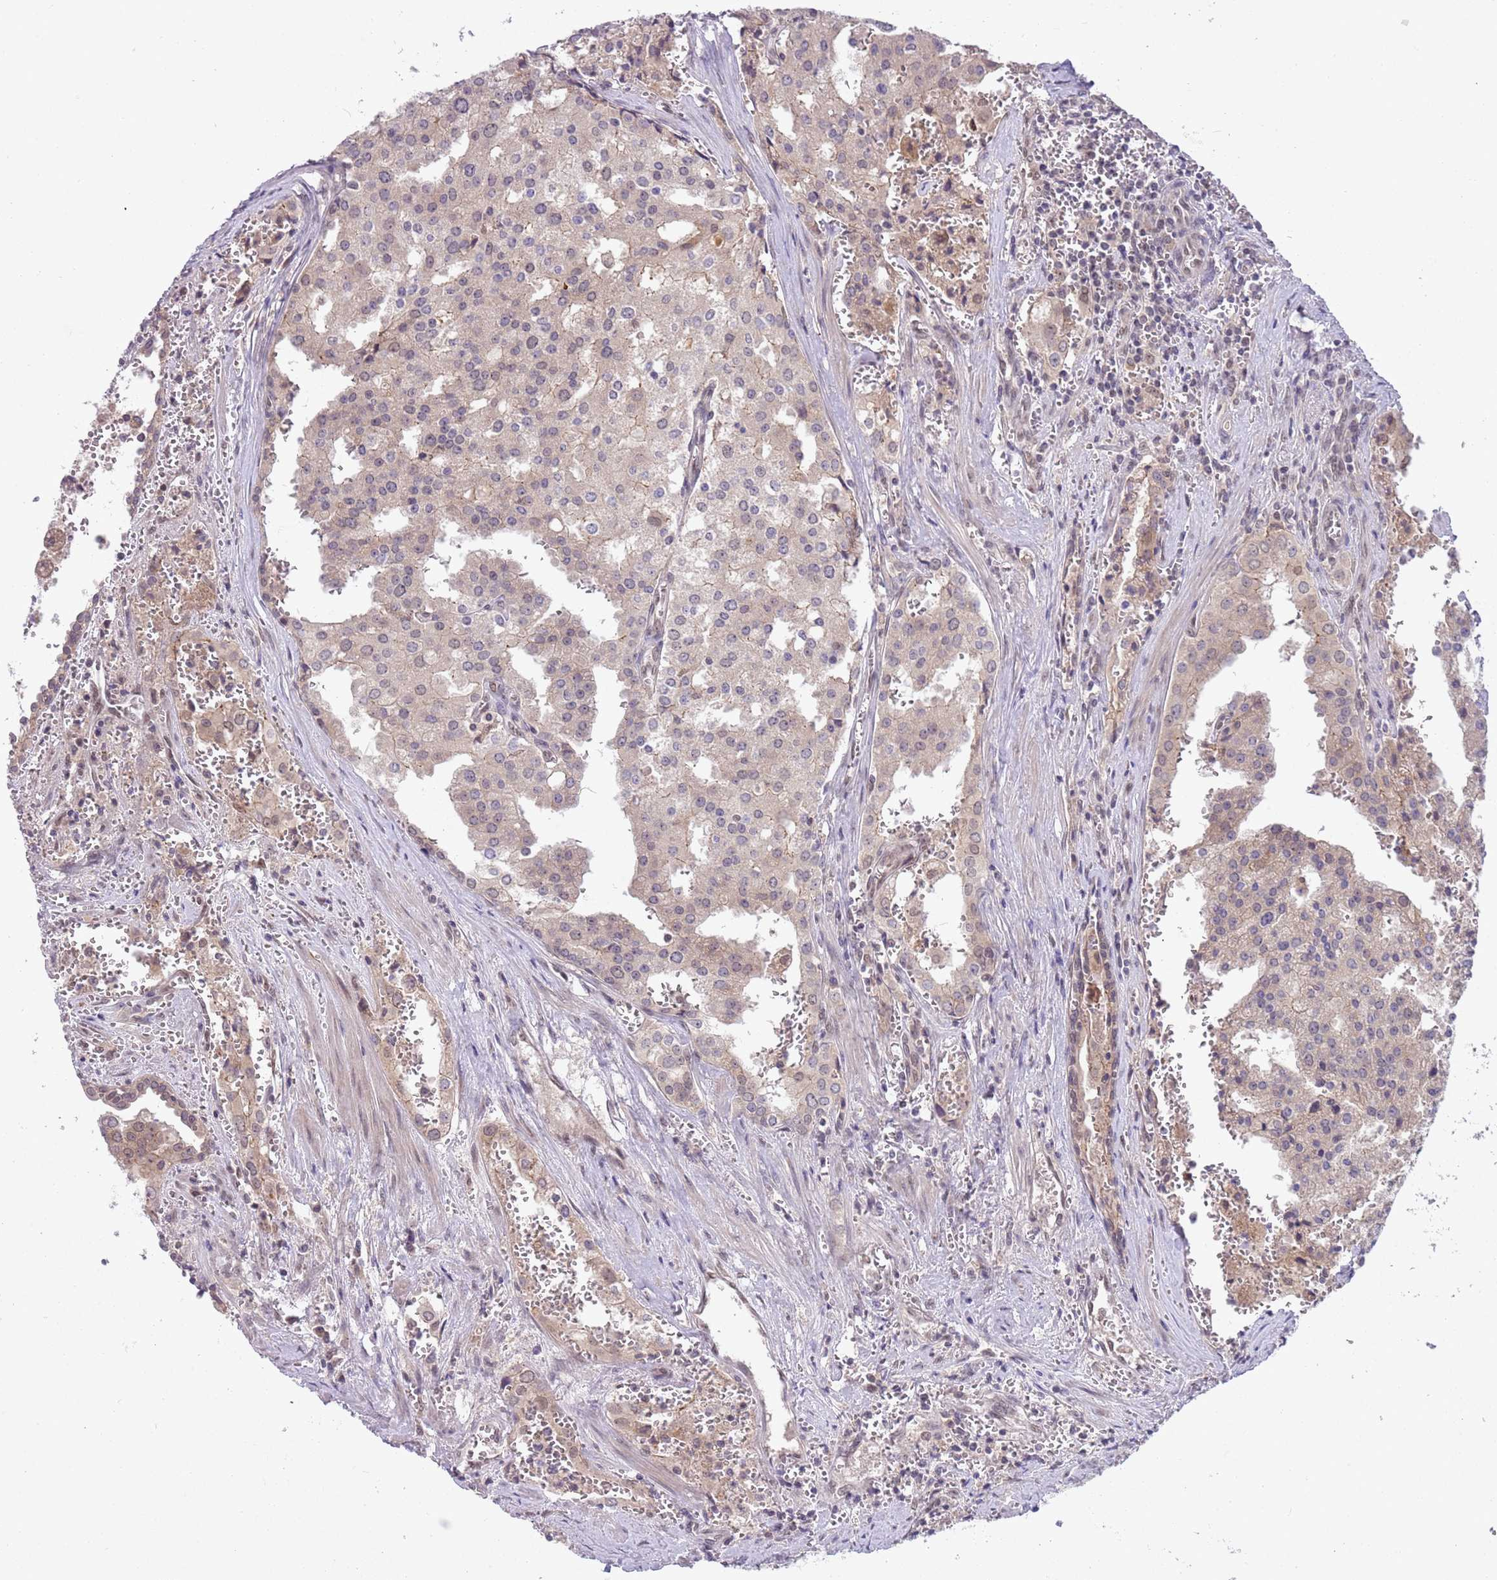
{"staining": {"intensity": "weak", "quantity": "<25%", "location": "cytoplasmic/membranous"}, "tissue": "prostate cancer", "cell_type": "Tumor cells", "image_type": "cancer", "snomed": [{"axis": "morphology", "description": "Adenocarcinoma, High grade"}, {"axis": "topography", "description": "Prostate"}], "caption": "This is an IHC photomicrograph of prostate high-grade adenocarcinoma. There is no positivity in tumor cells.", "gene": "TM2D1", "patient": {"sex": "male", "age": 68}}